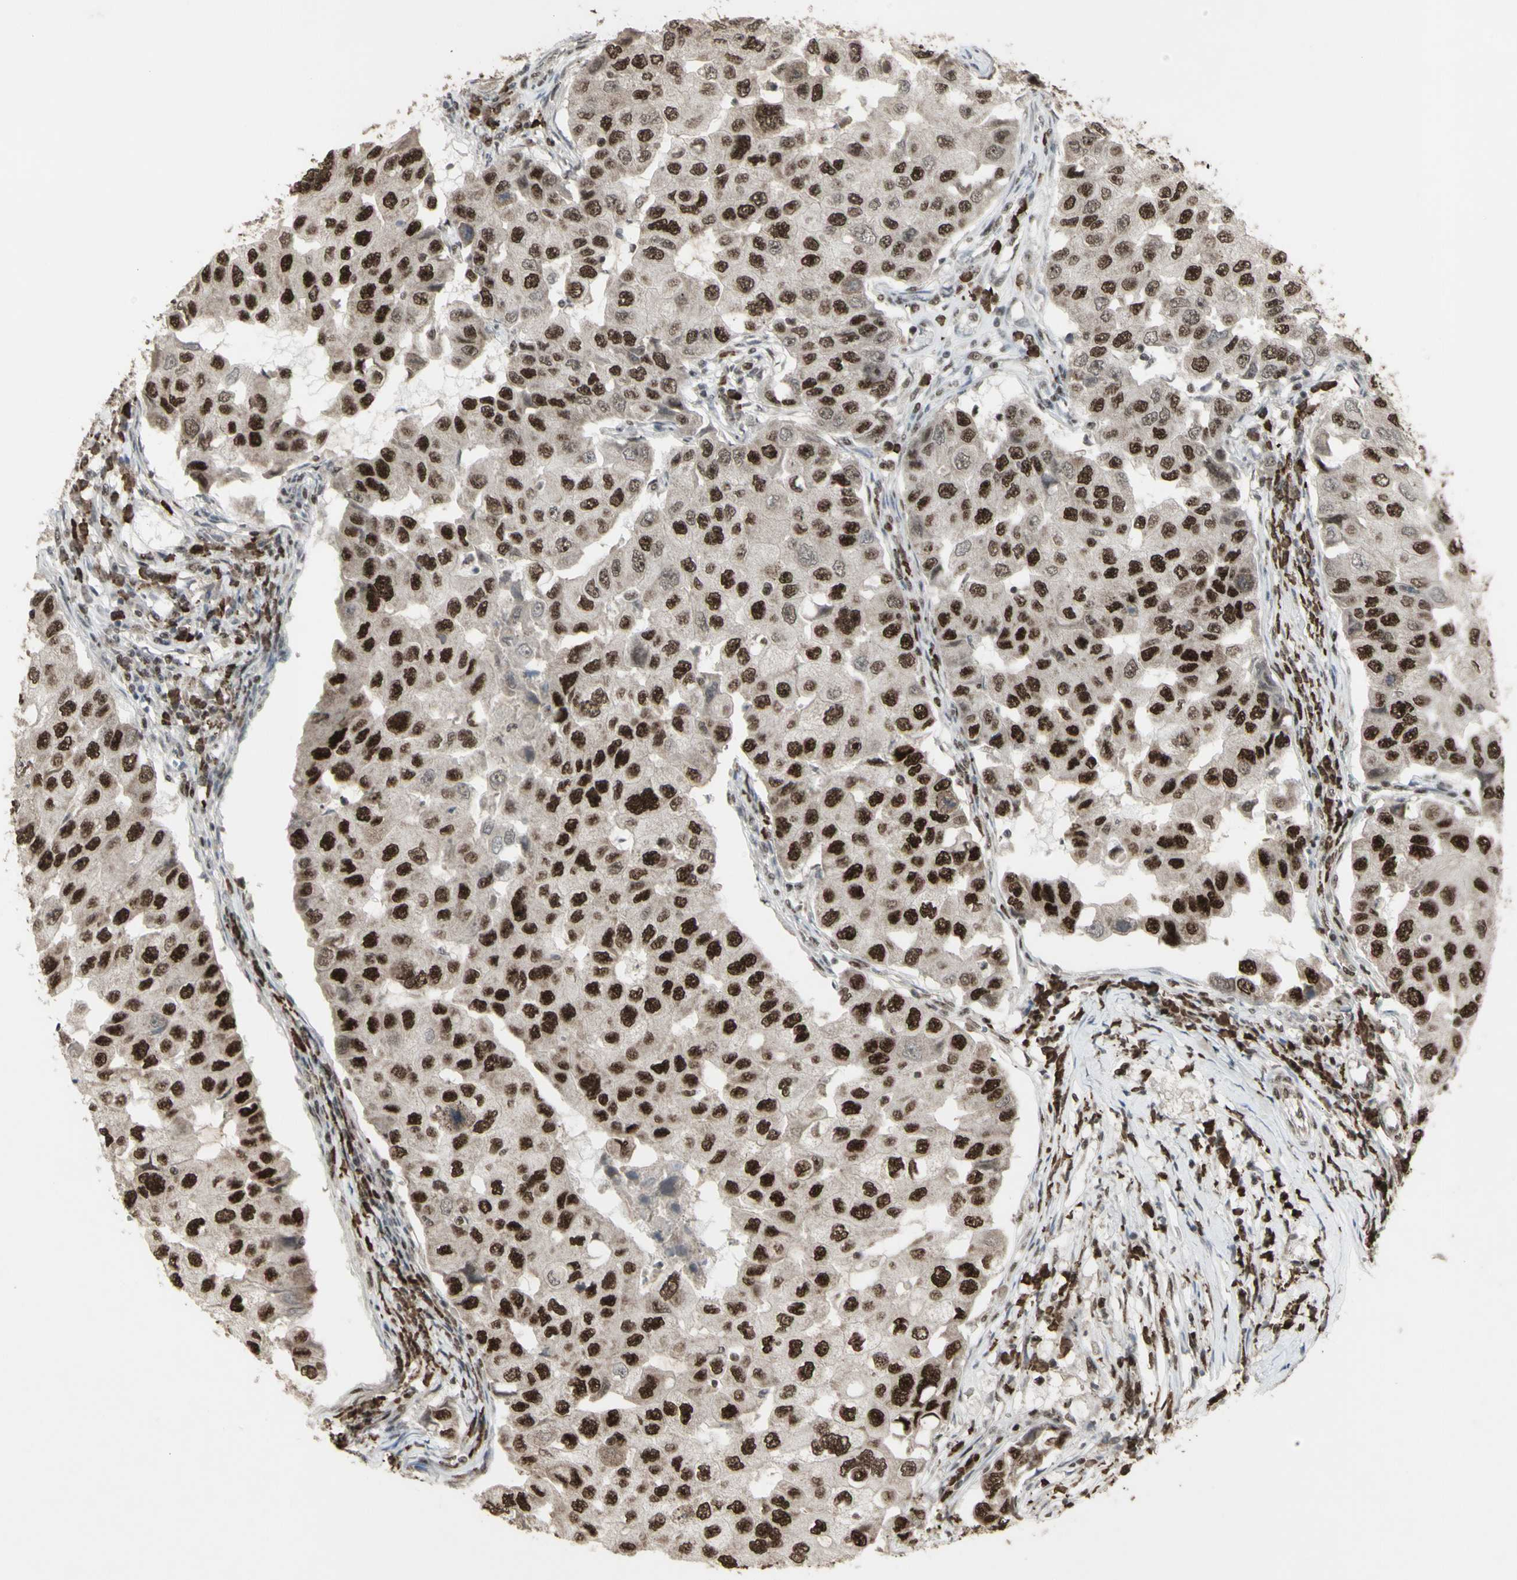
{"staining": {"intensity": "strong", "quantity": ">75%", "location": "nuclear"}, "tissue": "breast cancer", "cell_type": "Tumor cells", "image_type": "cancer", "snomed": [{"axis": "morphology", "description": "Duct carcinoma"}, {"axis": "topography", "description": "Breast"}], "caption": "Tumor cells reveal high levels of strong nuclear staining in about >75% of cells in breast cancer (infiltrating ductal carcinoma).", "gene": "CCNT1", "patient": {"sex": "female", "age": 27}}